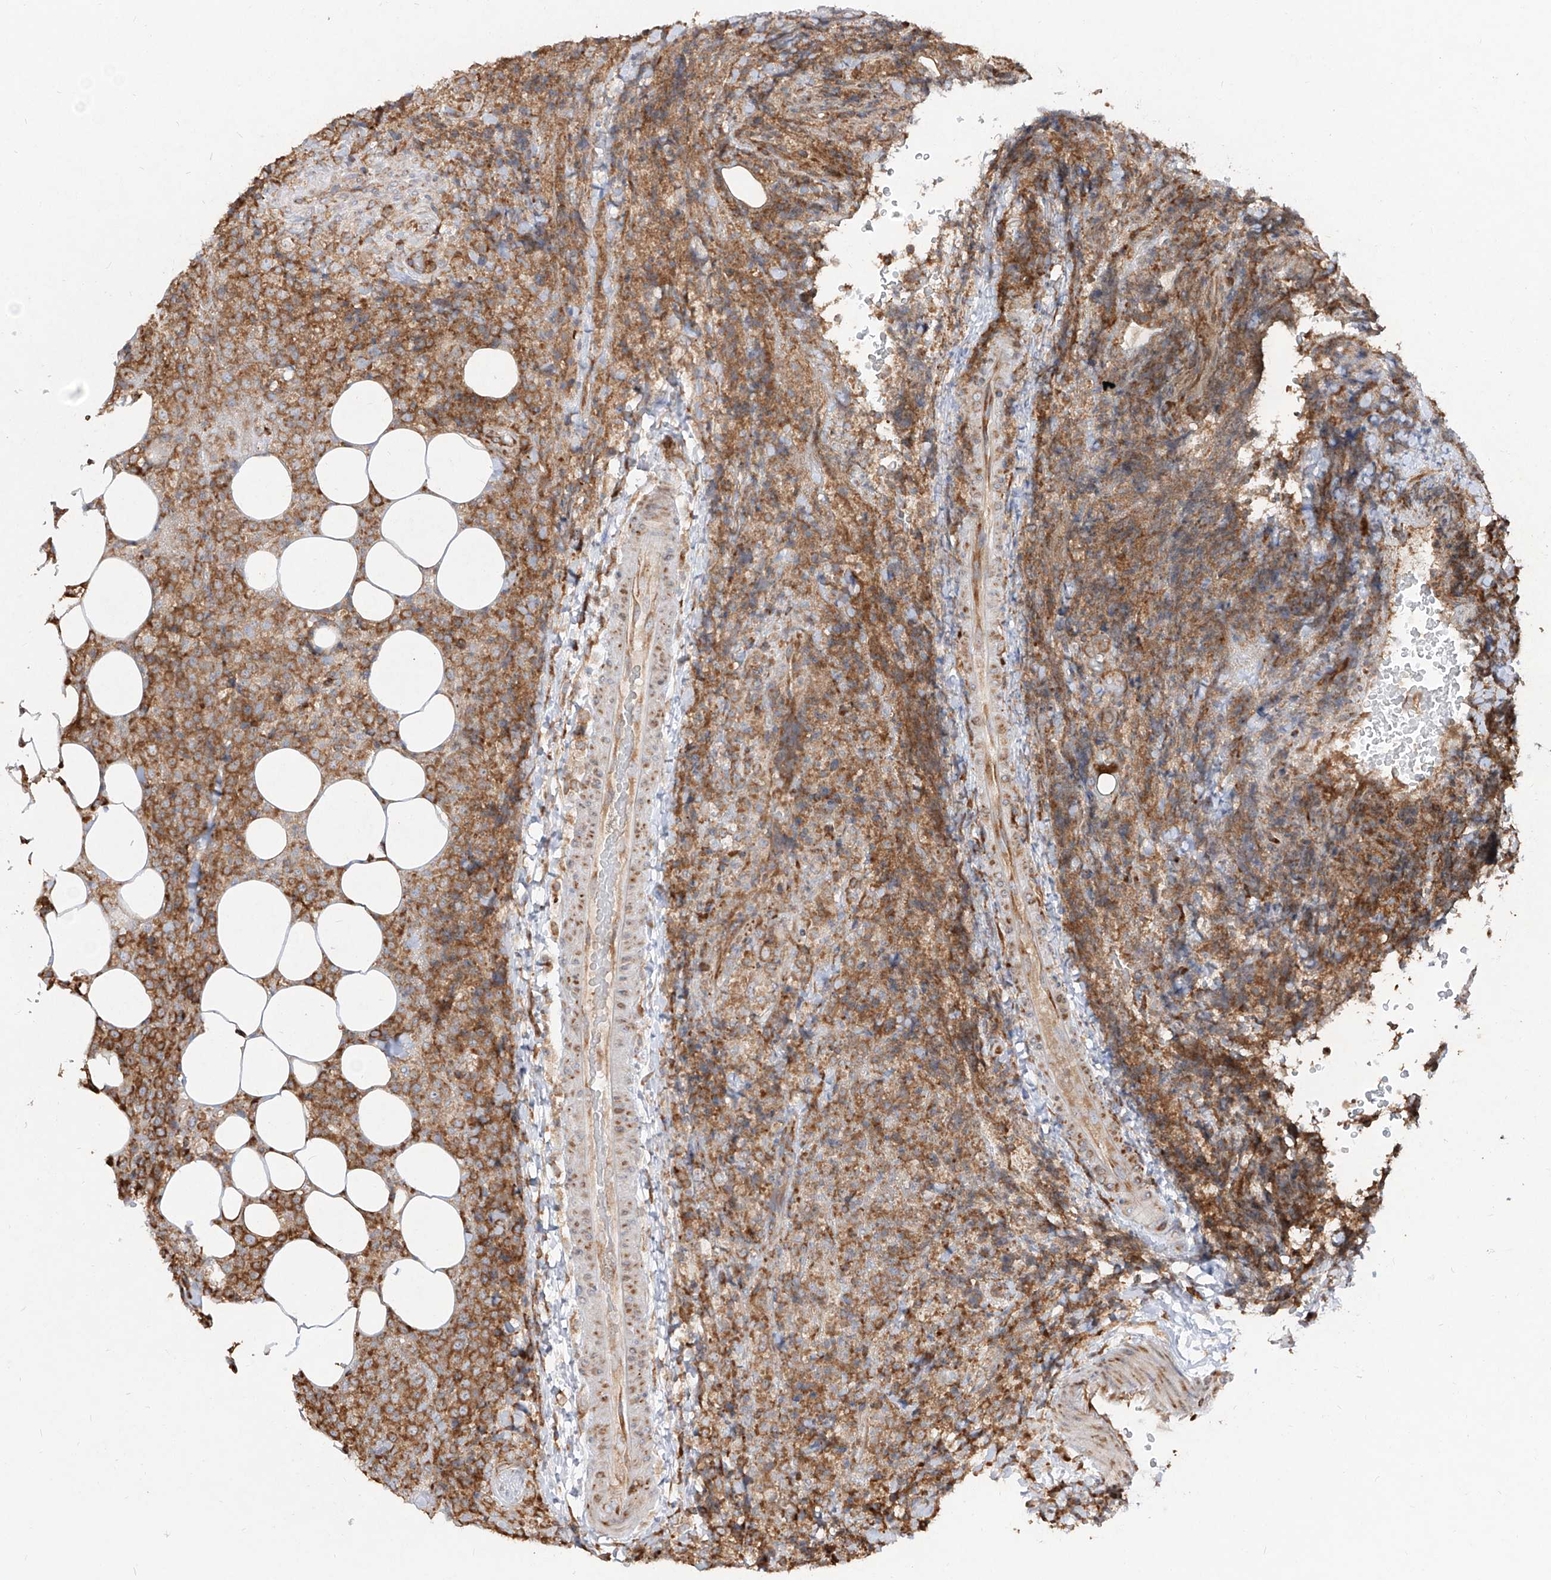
{"staining": {"intensity": "moderate", "quantity": ">75%", "location": "cytoplasmic/membranous"}, "tissue": "lymphoma", "cell_type": "Tumor cells", "image_type": "cancer", "snomed": [{"axis": "morphology", "description": "Malignant lymphoma, non-Hodgkin's type, High grade"}, {"axis": "topography", "description": "Lymph node"}], "caption": "The micrograph demonstrates immunohistochemical staining of lymphoma. There is moderate cytoplasmic/membranous positivity is identified in approximately >75% of tumor cells.", "gene": "RPS25", "patient": {"sex": "male", "age": 13}}